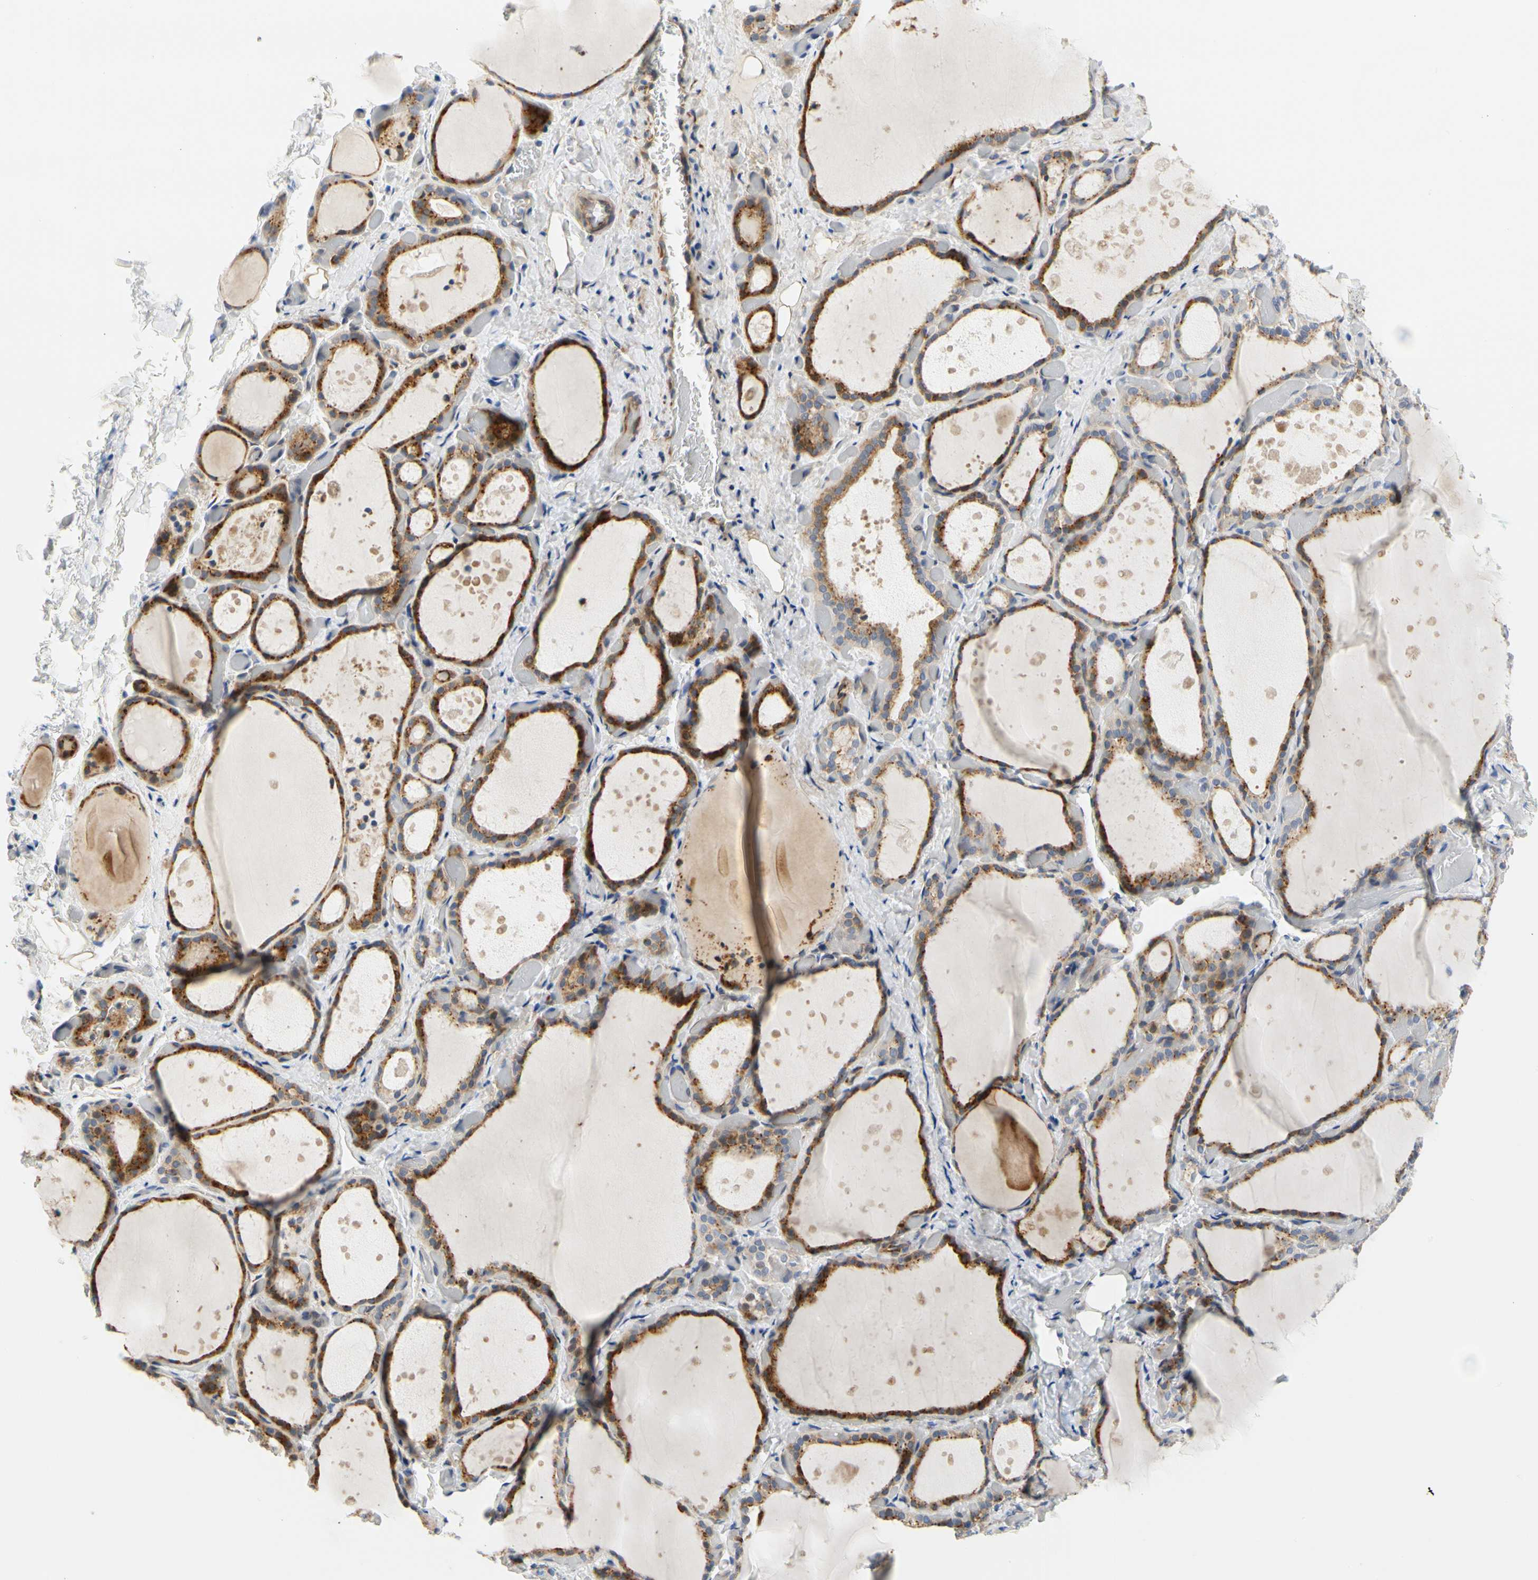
{"staining": {"intensity": "strong", "quantity": ">75%", "location": "cytoplasmic/membranous"}, "tissue": "thyroid gland", "cell_type": "Glandular cells", "image_type": "normal", "snomed": [{"axis": "morphology", "description": "Normal tissue, NOS"}, {"axis": "topography", "description": "Thyroid gland"}], "caption": "Strong cytoplasmic/membranous expression is present in about >75% of glandular cells in benign thyroid gland.", "gene": "ZNF236", "patient": {"sex": "female", "age": 44}}